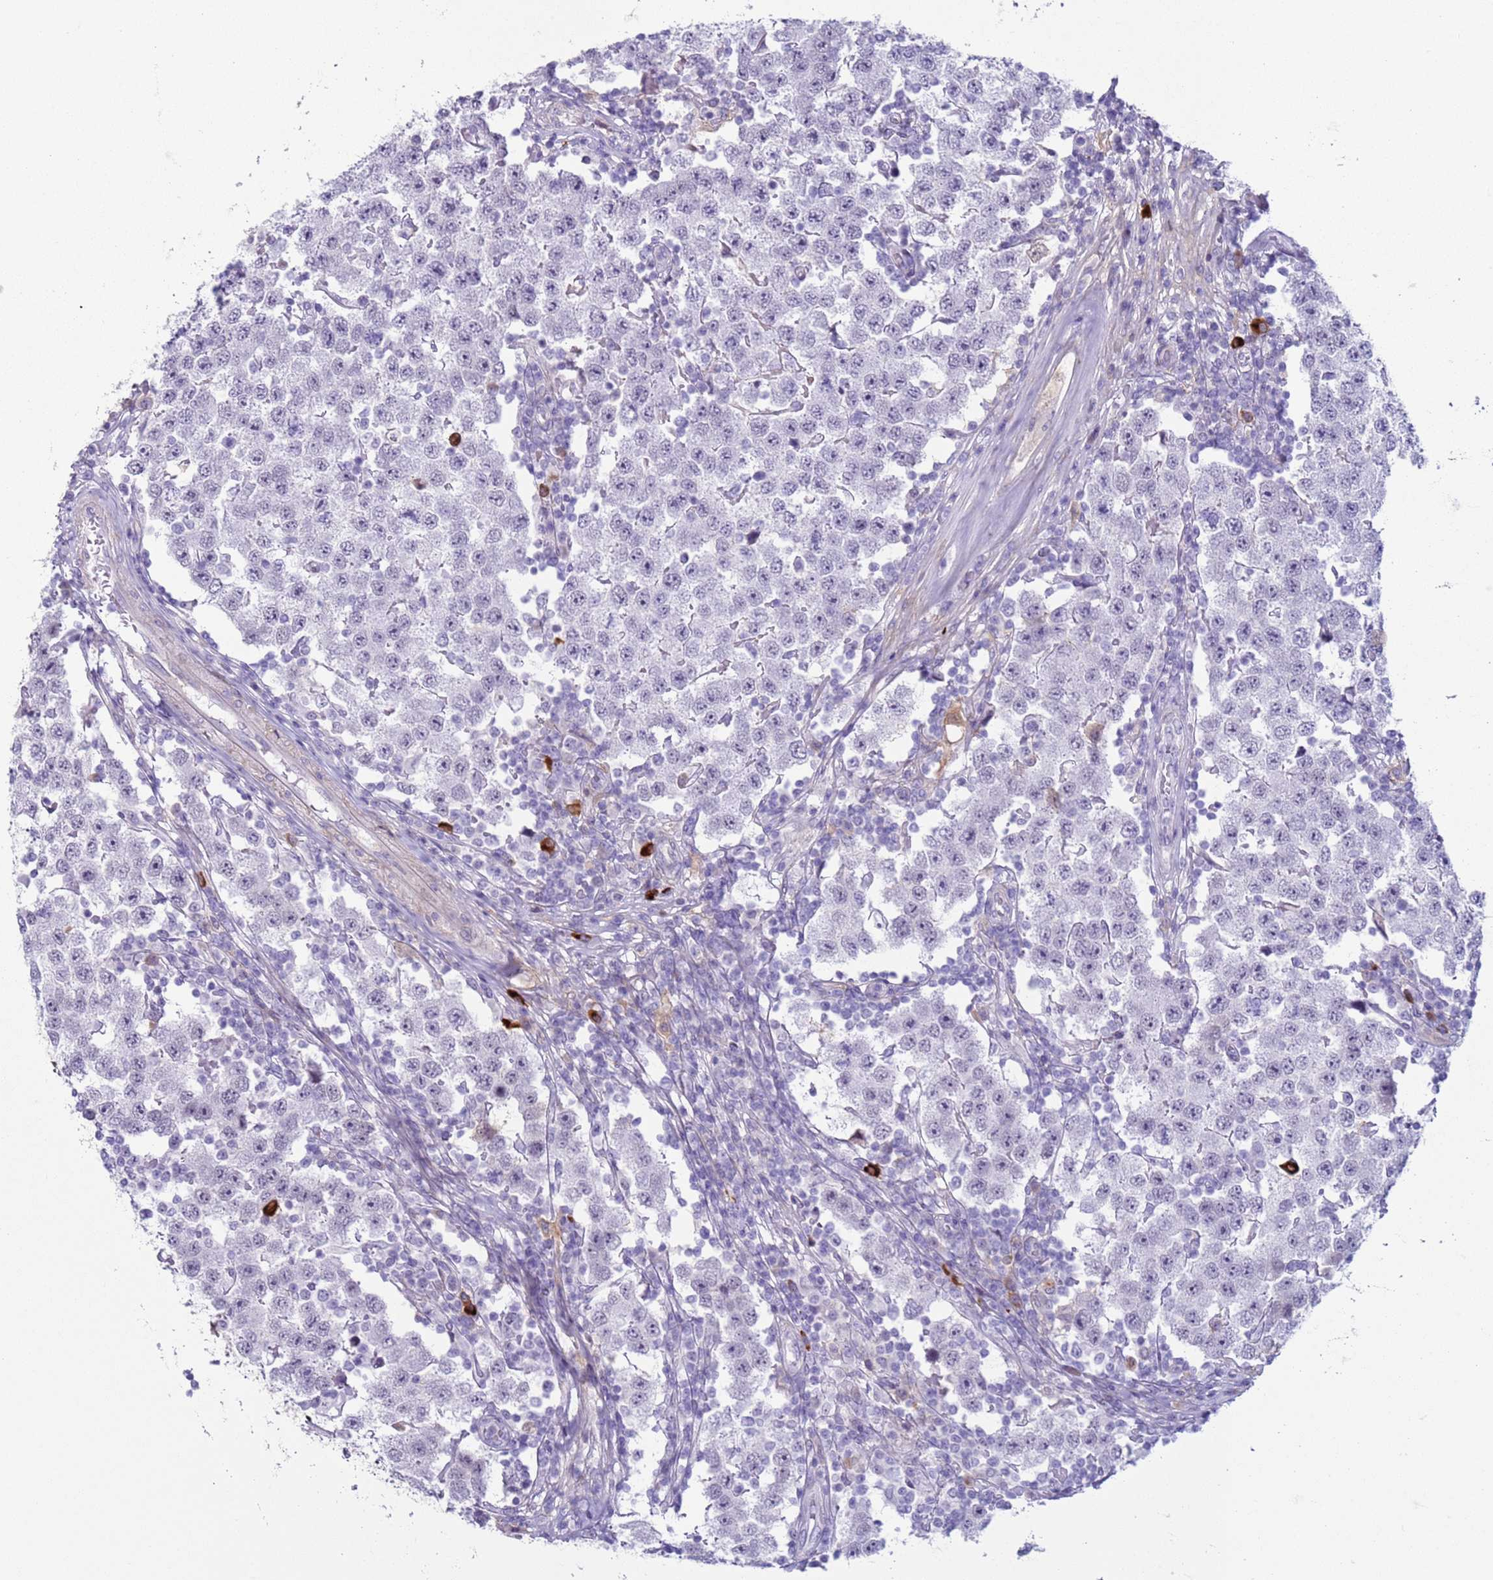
{"staining": {"intensity": "negative", "quantity": "none", "location": "none"}, "tissue": "testis cancer", "cell_type": "Tumor cells", "image_type": "cancer", "snomed": [{"axis": "morphology", "description": "Seminoma, NOS"}, {"axis": "topography", "description": "Testis"}], "caption": "IHC micrograph of neoplastic tissue: testis cancer (seminoma) stained with DAB reveals no significant protein expression in tumor cells. (Stains: DAB immunohistochemistry (IHC) with hematoxylin counter stain, Microscopy: brightfield microscopy at high magnification).", "gene": "NPAP1", "patient": {"sex": "male", "age": 34}}